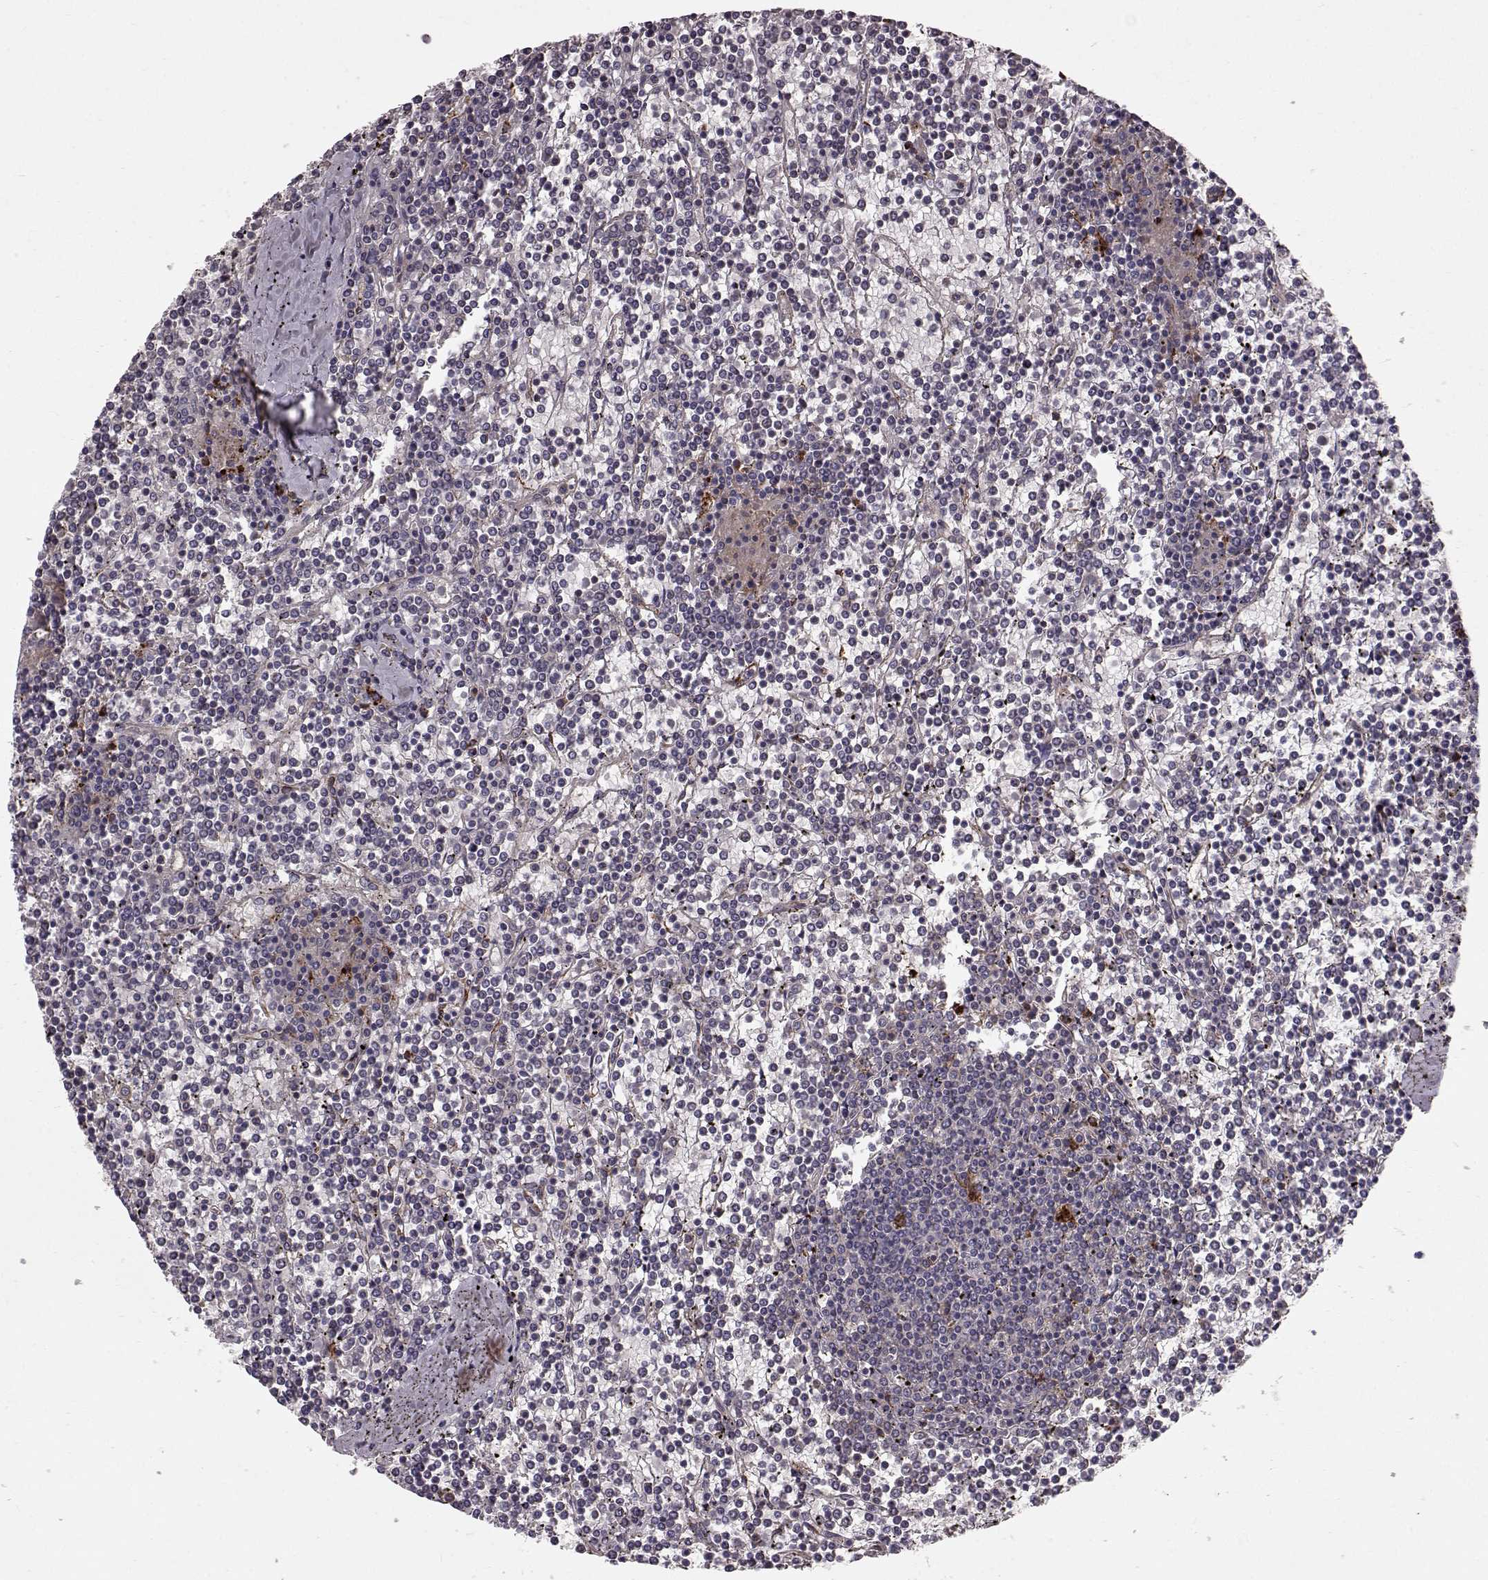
{"staining": {"intensity": "moderate", "quantity": "<25%", "location": "cytoplasmic/membranous"}, "tissue": "lymphoma", "cell_type": "Tumor cells", "image_type": "cancer", "snomed": [{"axis": "morphology", "description": "Malignant lymphoma, non-Hodgkin's type, Low grade"}, {"axis": "topography", "description": "Spleen"}], "caption": "High-power microscopy captured an IHC photomicrograph of lymphoma, revealing moderate cytoplasmic/membranous expression in approximately <25% of tumor cells. (Stains: DAB (3,3'-diaminobenzidine) in brown, nuclei in blue, Microscopy: brightfield microscopy at high magnification).", "gene": "CCNF", "patient": {"sex": "female", "age": 19}}